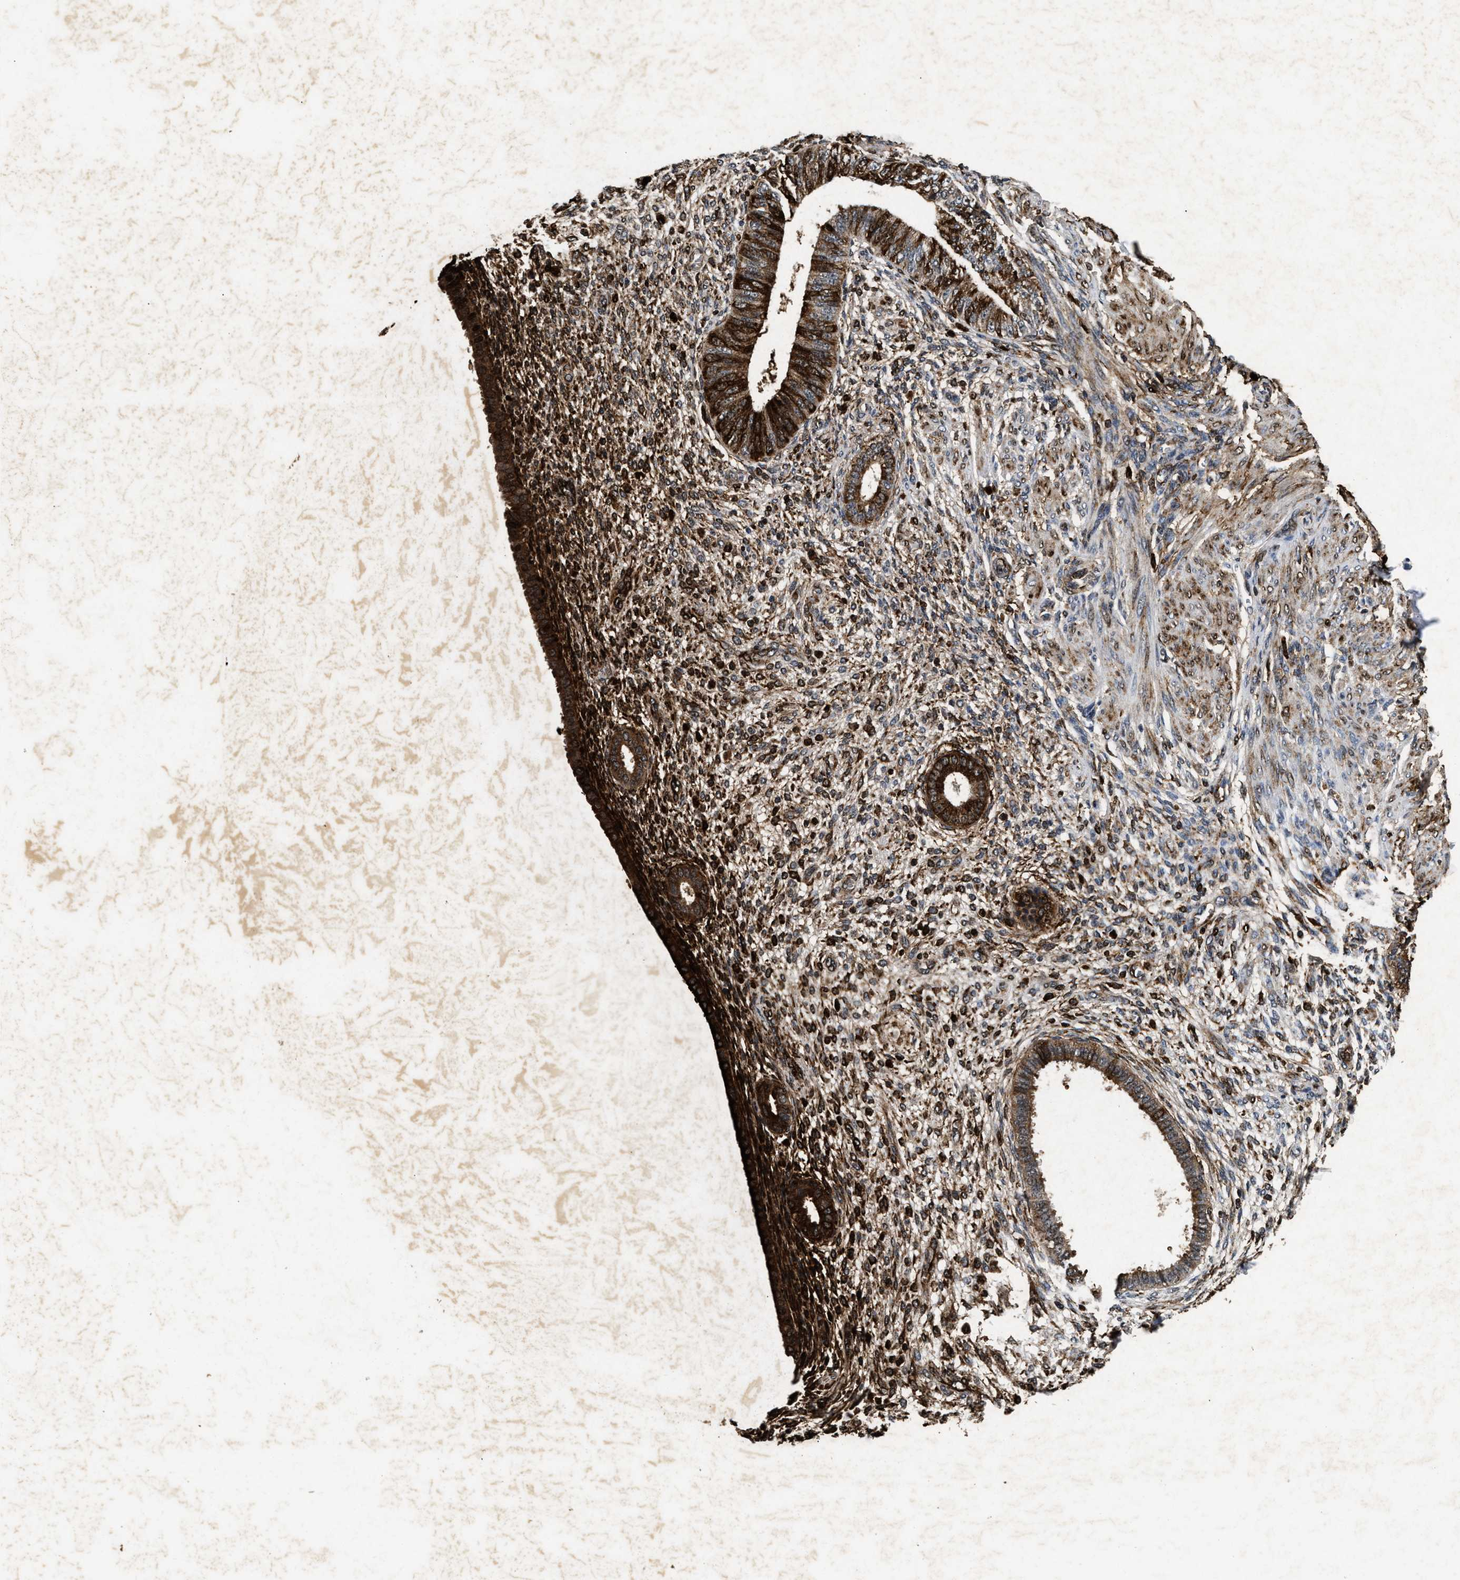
{"staining": {"intensity": "strong", "quantity": "<25%", "location": "cytoplasmic/membranous"}, "tissue": "endometrium", "cell_type": "Cells in endometrial stroma", "image_type": "normal", "snomed": [{"axis": "morphology", "description": "Normal tissue, NOS"}, {"axis": "topography", "description": "Endometrium"}], "caption": "This photomicrograph reveals IHC staining of benign endometrium, with medium strong cytoplasmic/membranous staining in approximately <25% of cells in endometrial stroma.", "gene": "ACOX1", "patient": {"sex": "female", "age": 72}}